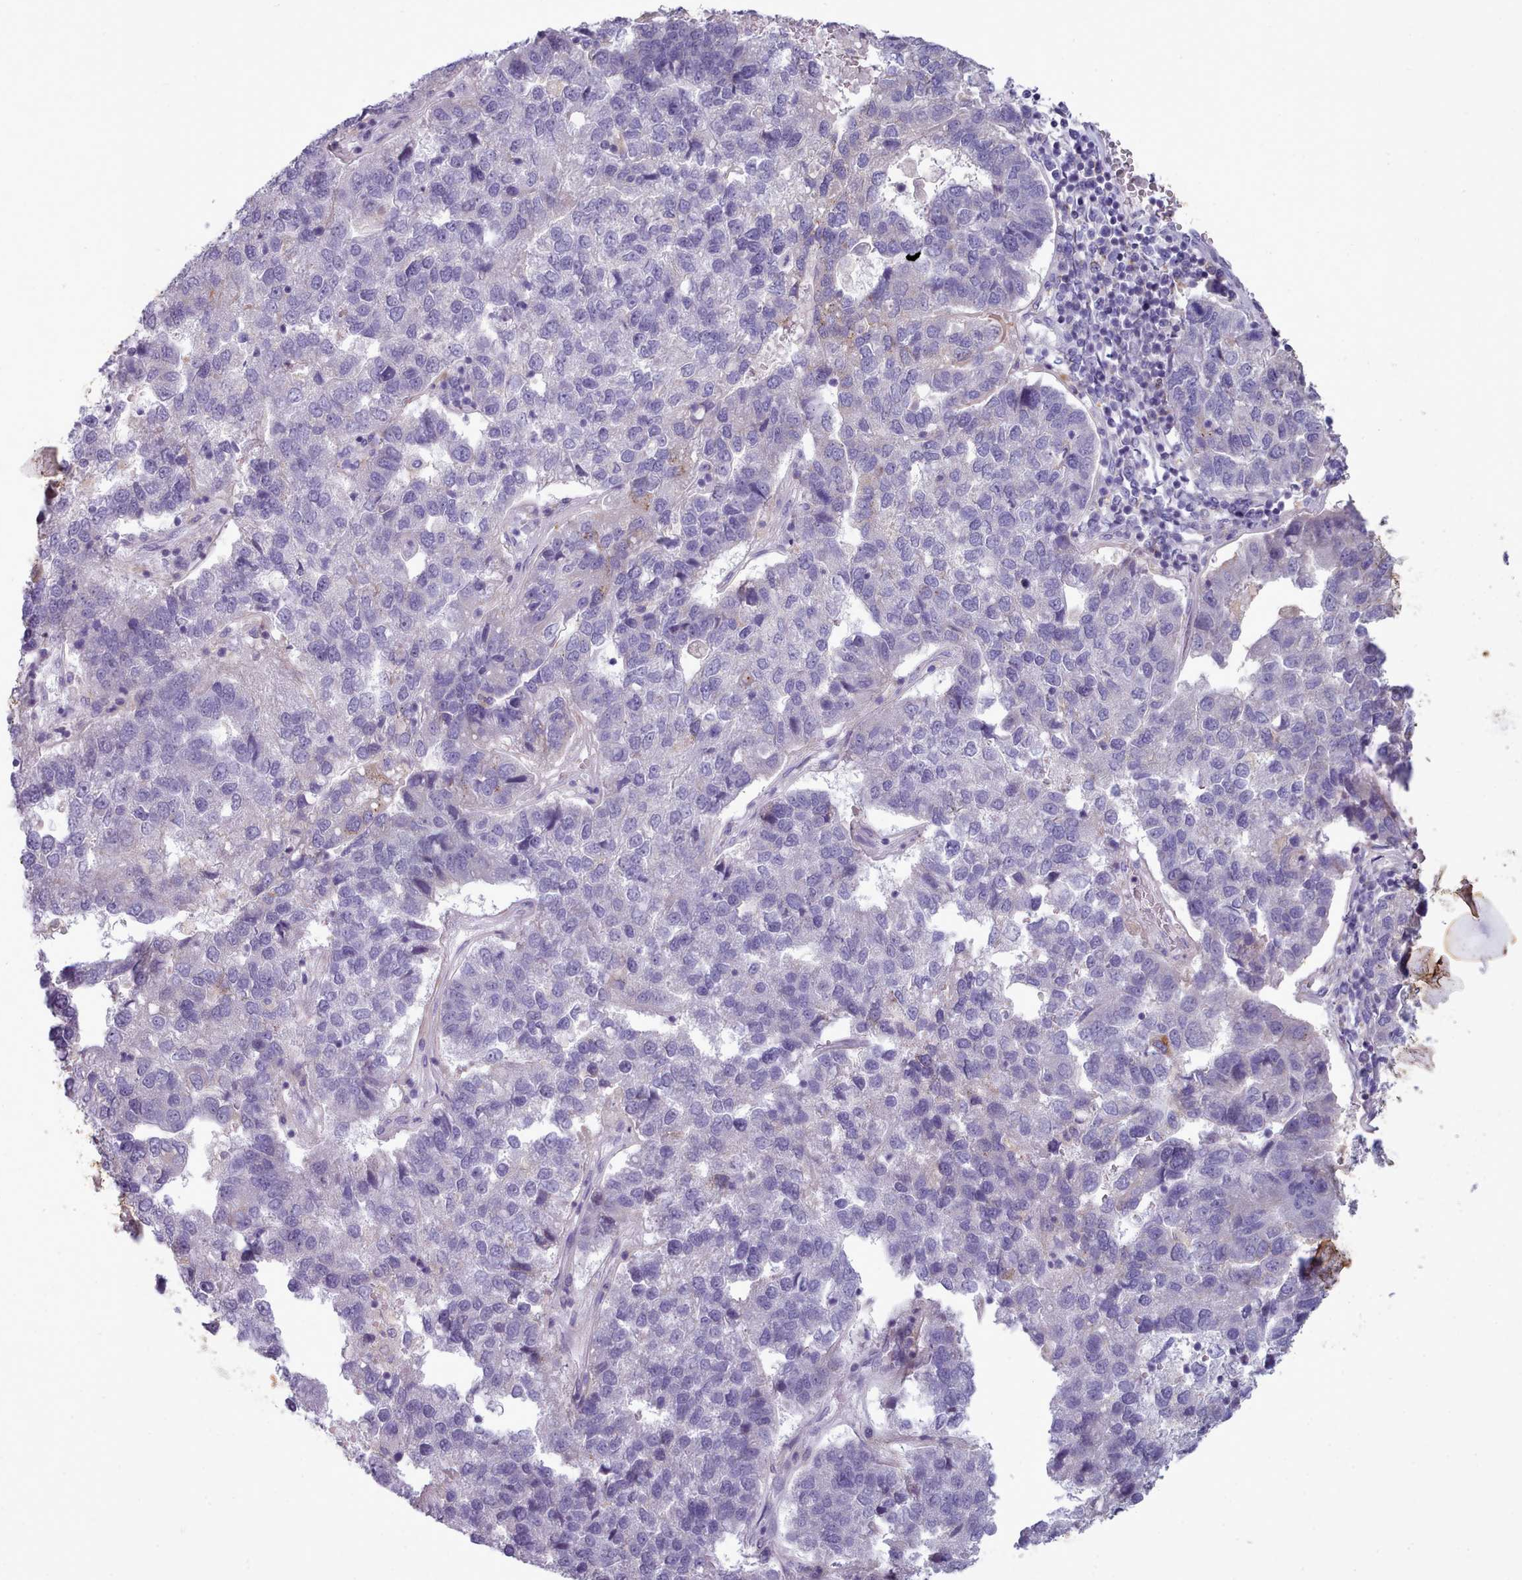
{"staining": {"intensity": "negative", "quantity": "none", "location": "none"}, "tissue": "pancreatic cancer", "cell_type": "Tumor cells", "image_type": "cancer", "snomed": [{"axis": "morphology", "description": "Adenocarcinoma, NOS"}, {"axis": "topography", "description": "Pancreas"}], "caption": "Image shows no significant protein staining in tumor cells of adenocarcinoma (pancreatic).", "gene": "MYRFL", "patient": {"sex": "female", "age": 61}}